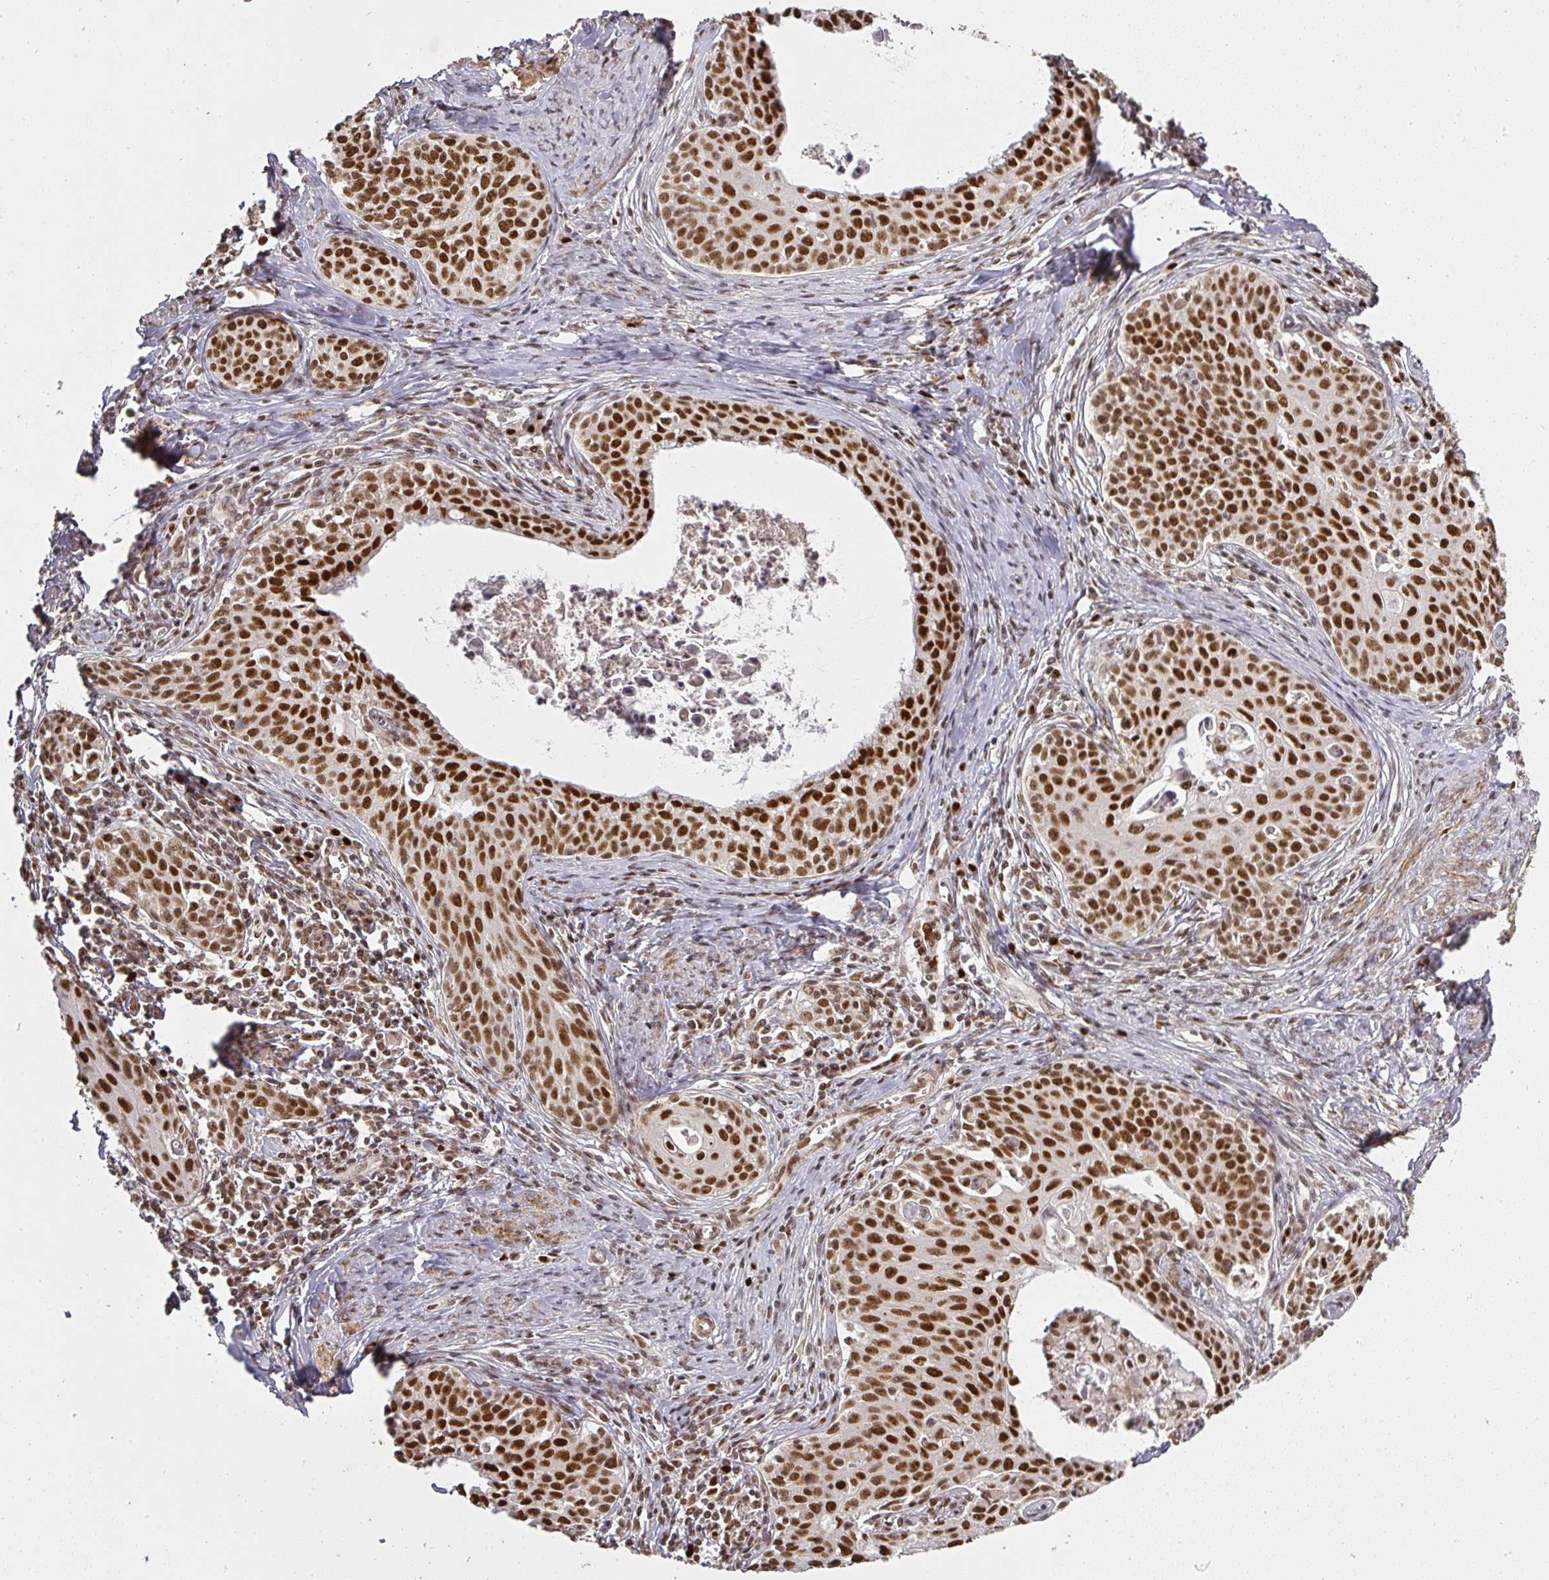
{"staining": {"intensity": "strong", "quantity": ">75%", "location": "nuclear"}, "tissue": "cervical cancer", "cell_type": "Tumor cells", "image_type": "cancer", "snomed": [{"axis": "morphology", "description": "Squamous cell carcinoma, NOS"}, {"axis": "morphology", "description": "Adenocarcinoma, NOS"}, {"axis": "topography", "description": "Cervix"}], "caption": "Squamous cell carcinoma (cervical) stained for a protein displays strong nuclear positivity in tumor cells.", "gene": "GPRIN2", "patient": {"sex": "female", "age": 52}}